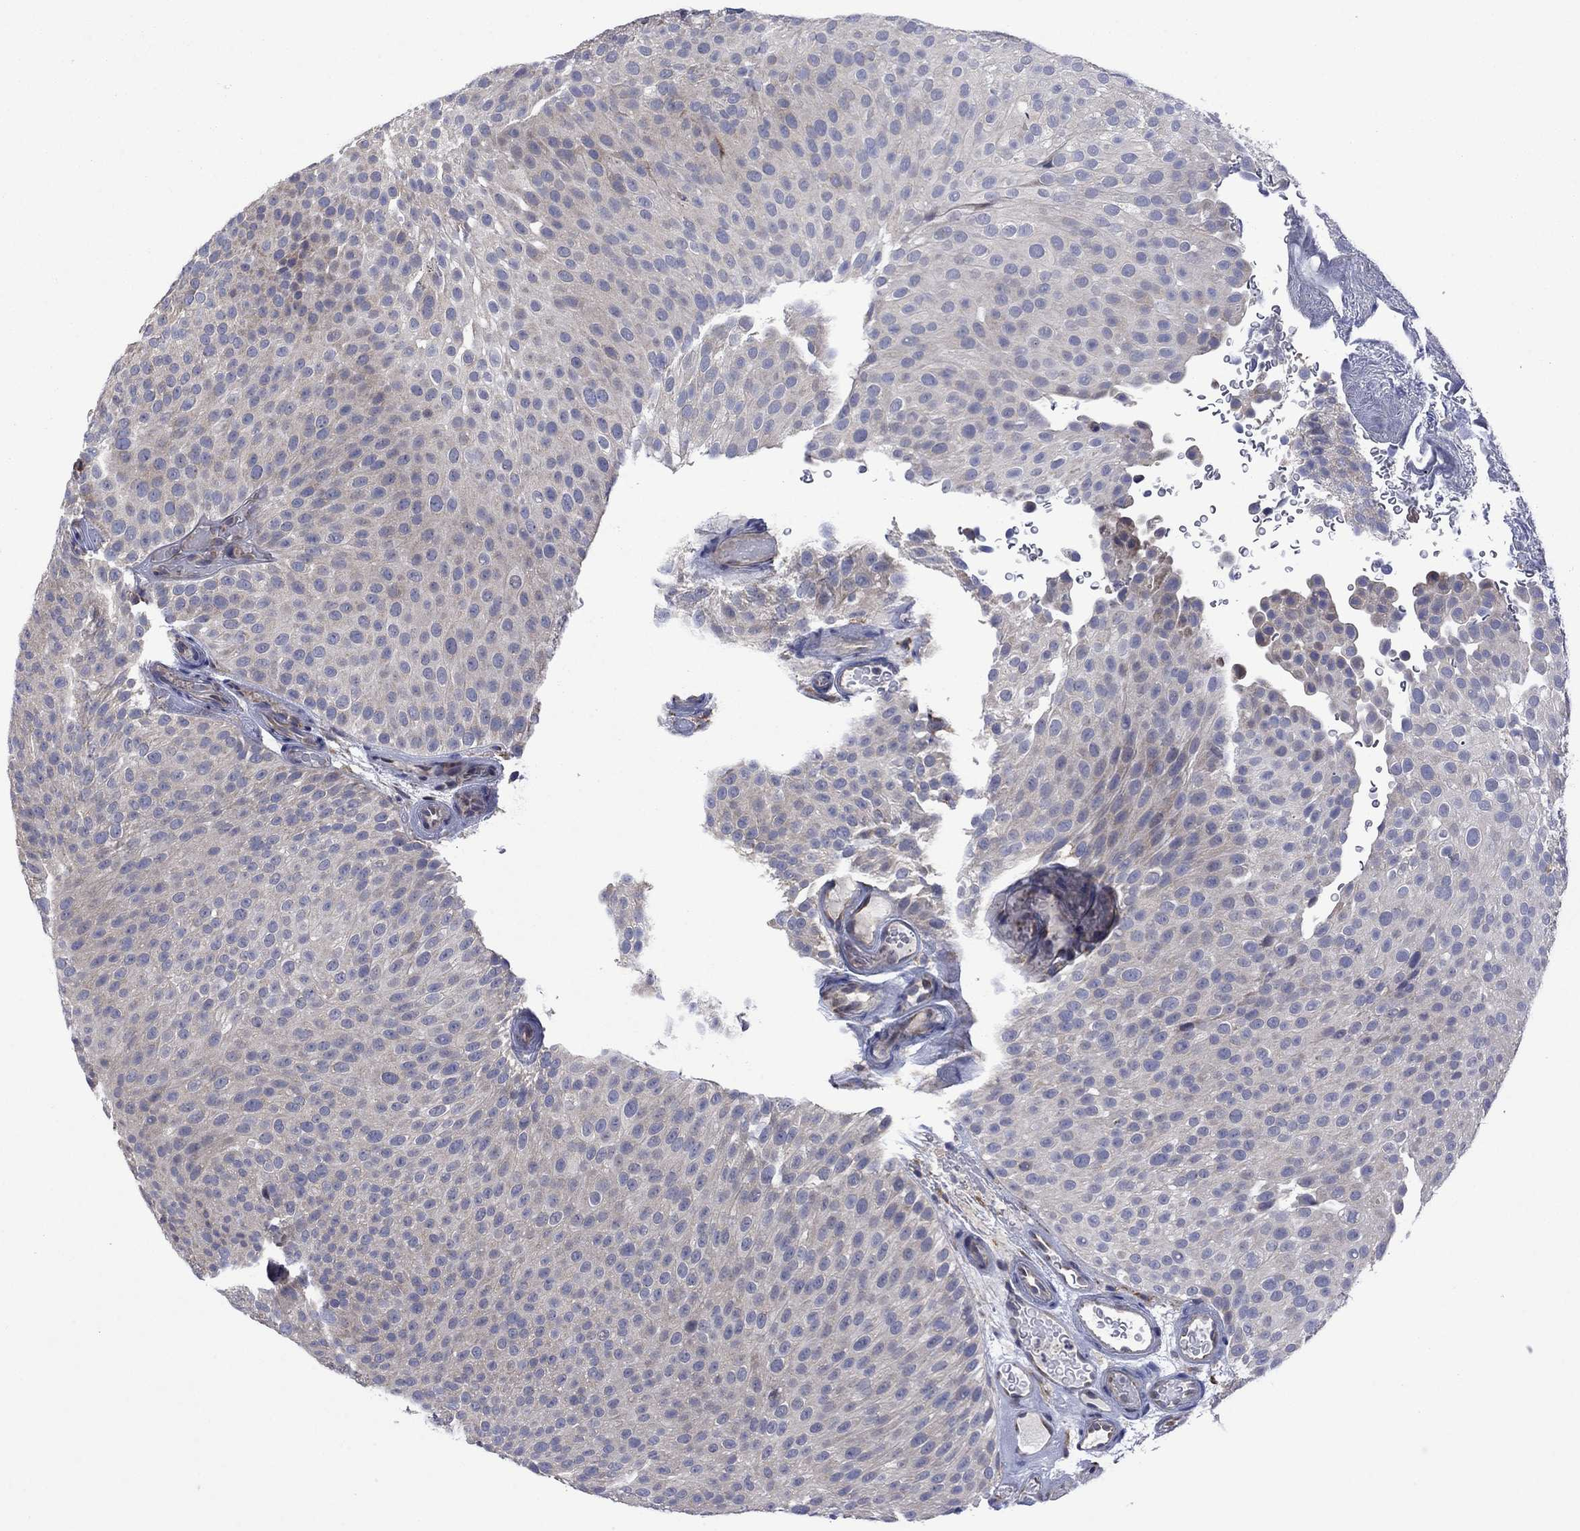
{"staining": {"intensity": "negative", "quantity": "none", "location": "none"}, "tissue": "urothelial cancer", "cell_type": "Tumor cells", "image_type": "cancer", "snomed": [{"axis": "morphology", "description": "Urothelial carcinoma, Low grade"}, {"axis": "topography", "description": "Urinary bladder"}], "caption": "Protein analysis of urothelial carcinoma (low-grade) displays no significant staining in tumor cells. (Brightfield microscopy of DAB IHC at high magnification).", "gene": "FURIN", "patient": {"sex": "male", "age": 78}}